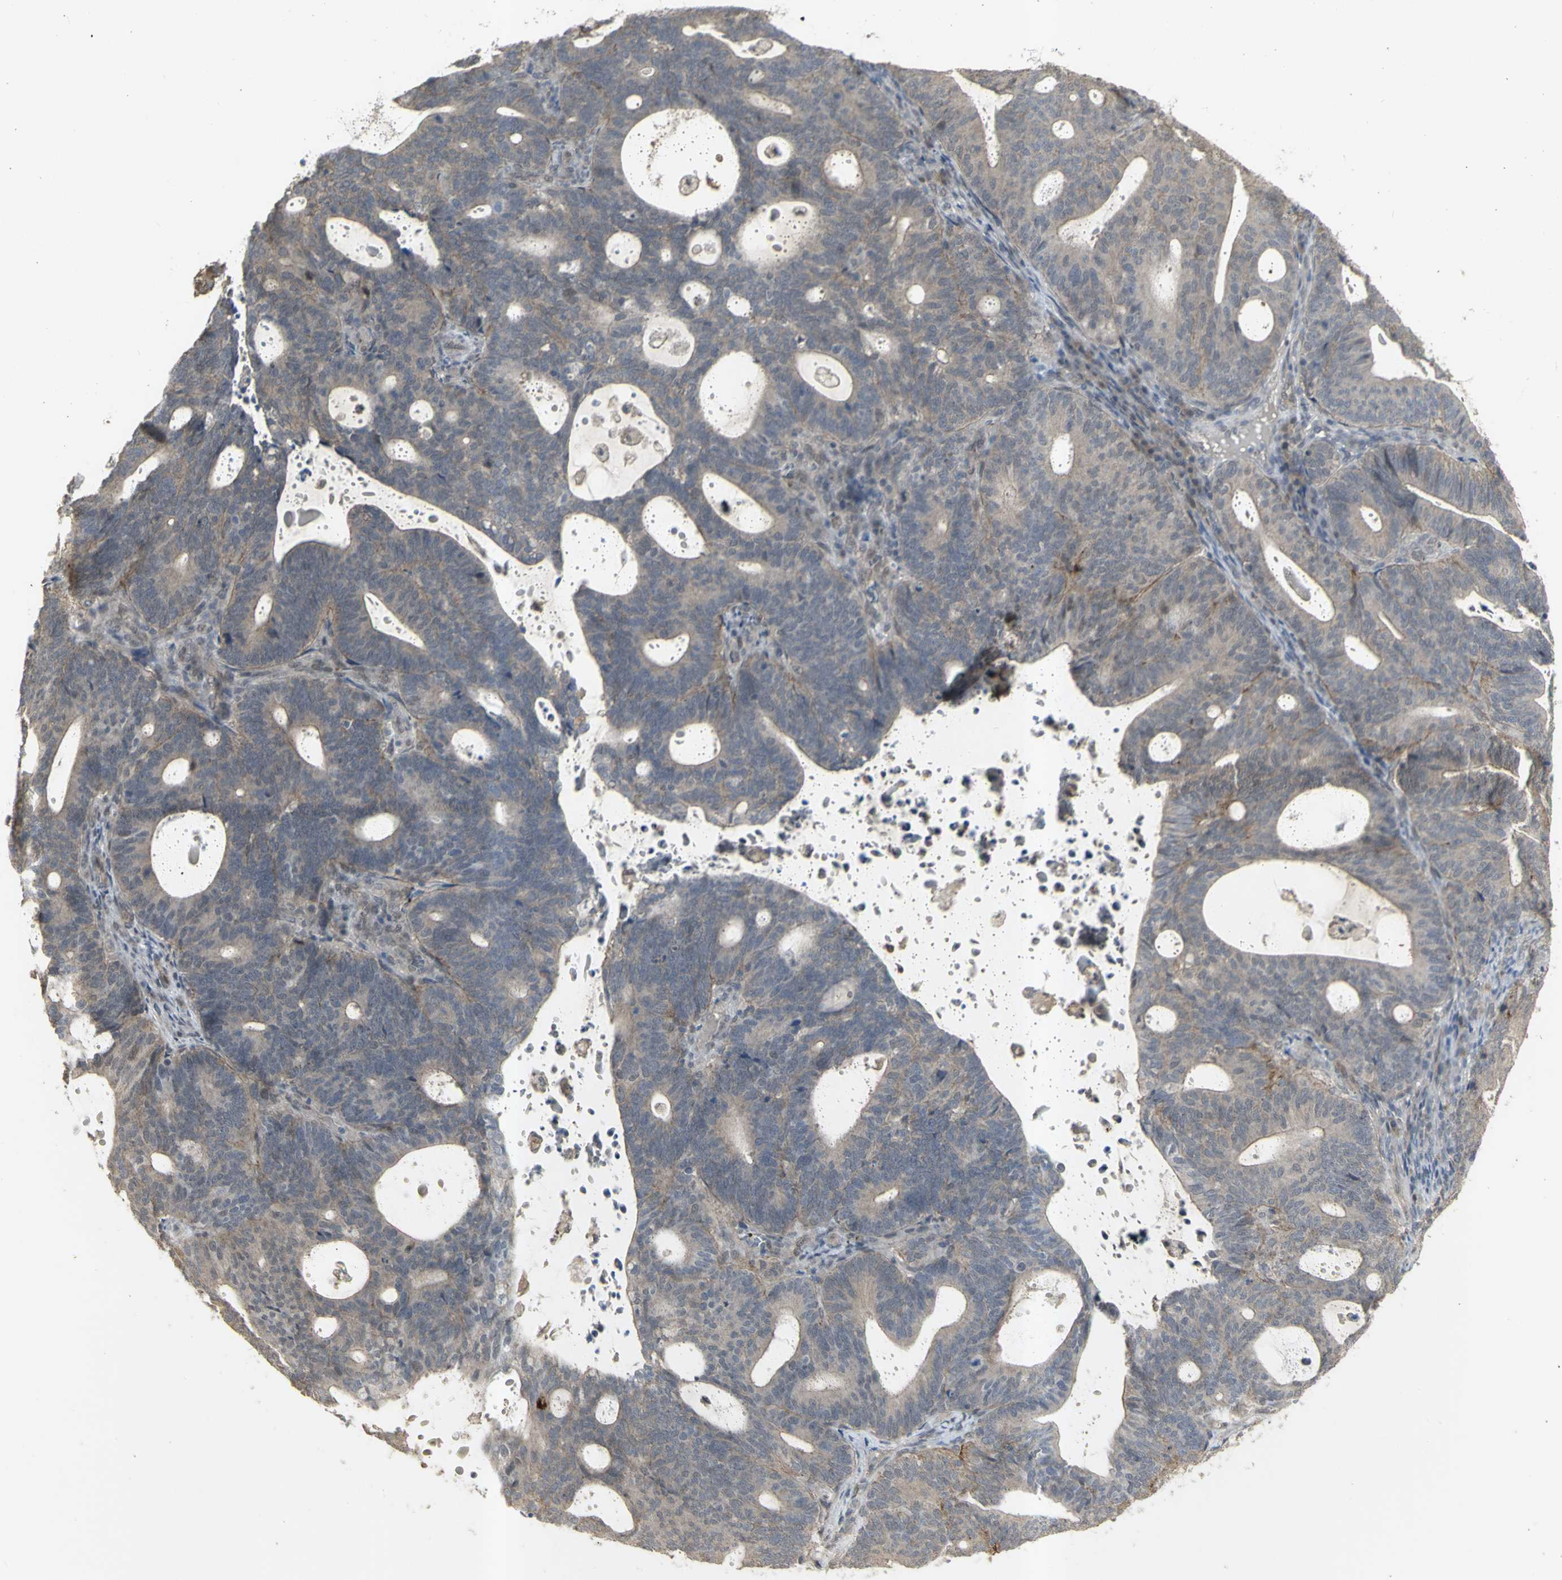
{"staining": {"intensity": "weak", "quantity": ">75%", "location": "cytoplasmic/membranous"}, "tissue": "endometrial cancer", "cell_type": "Tumor cells", "image_type": "cancer", "snomed": [{"axis": "morphology", "description": "Adenocarcinoma, NOS"}, {"axis": "topography", "description": "Uterus"}], "caption": "Immunohistochemistry (IHC) (DAB) staining of adenocarcinoma (endometrial) displays weak cytoplasmic/membranous protein expression in approximately >75% of tumor cells.", "gene": "ALOX12", "patient": {"sex": "female", "age": 83}}